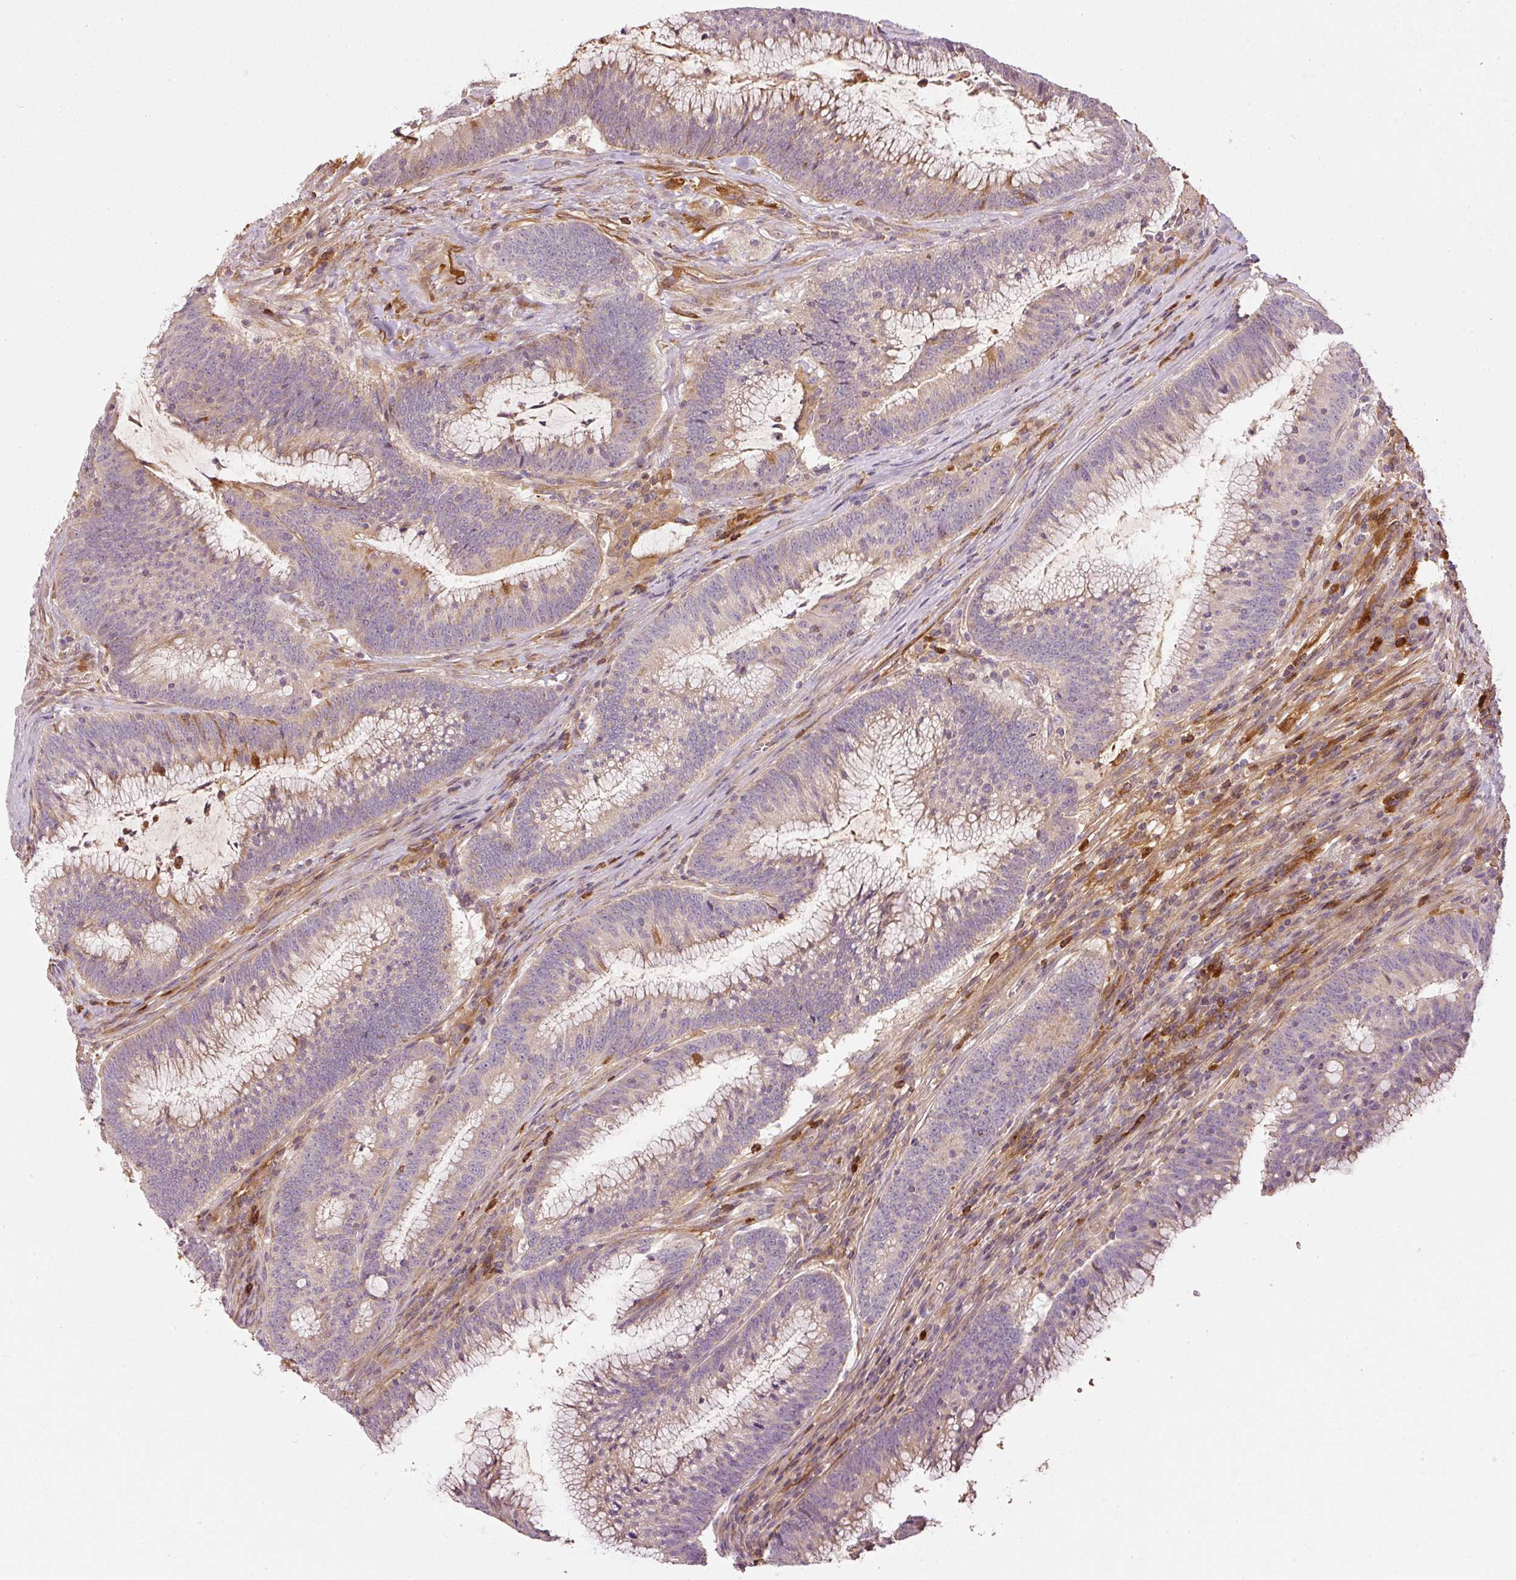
{"staining": {"intensity": "moderate", "quantity": "<25%", "location": "cytoplasmic/membranous"}, "tissue": "colorectal cancer", "cell_type": "Tumor cells", "image_type": "cancer", "snomed": [{"axis": "morphology", "description": "Adenocarcinoma, NOS"}, {"axis": "topography", "description": "Rectum"}], "caption": "Colorectal adenocarcinoma stained with a brown dye exhibits moderate cytoplasmic/membranous positive expression in approximately <25% of tumor cells.", "gene": "SERPING1", "patient": {"sex": "female", "age": 77}}